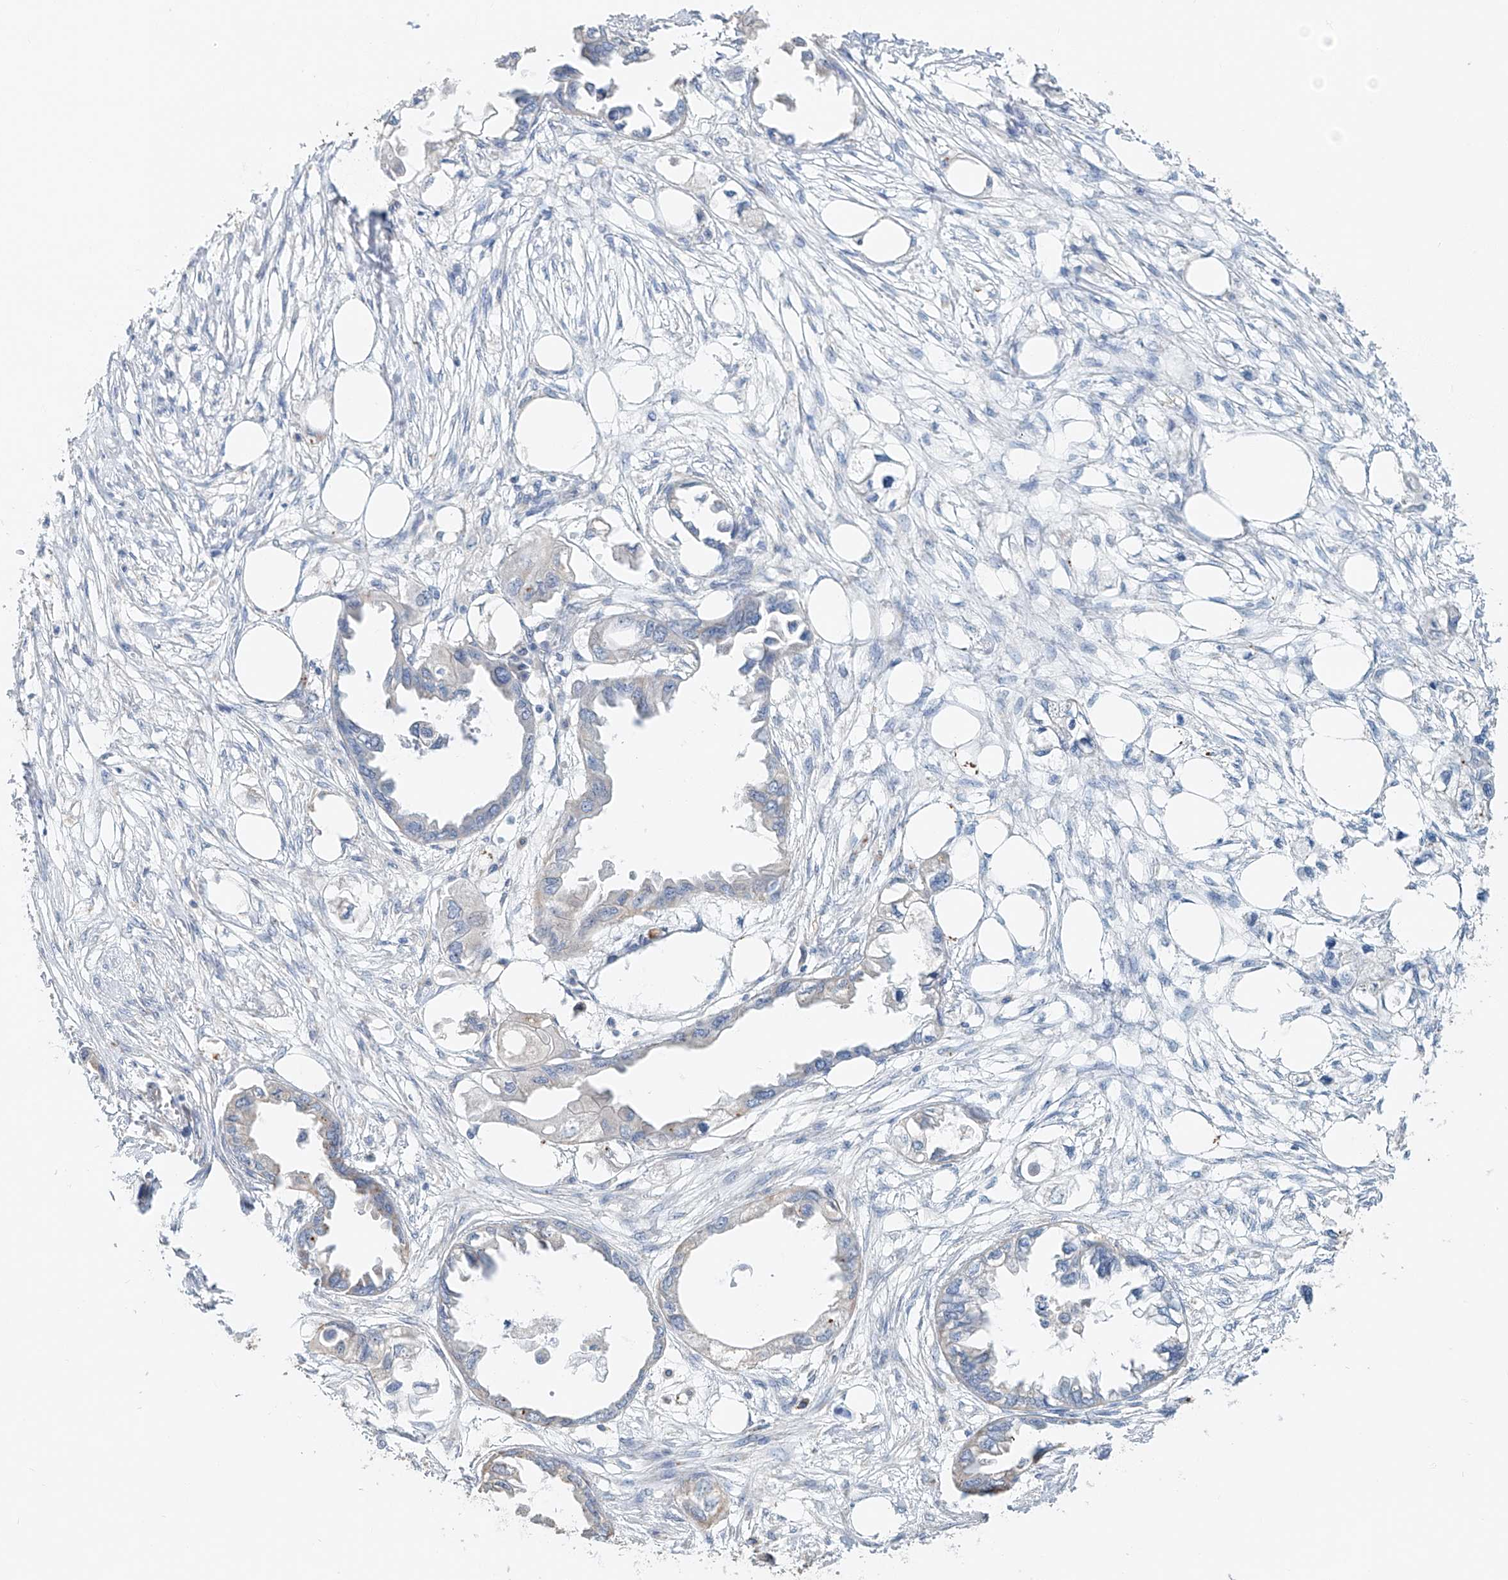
{"staining": {"intensity": "negative", "quantity": "none", "location": "none"}, "tissue": "endometrial cancer", "cell_type": "Tumor cells", "image_type": "cancer", "snomed": [{"axis": "morphology", "description": "Adenocarcinoma, NOS"}, {"axis": "morphology", "description": "Adenocarcinoma, metastatic, NOS"}, {"axis": "topography", "description": "Adipose tissue"}, {"axis": "topography", "description": "Endometrium"}], "caption": "High magnification brightfield microscopy of endometrial cancer stained with DAB (brown) and counterstained with hematoxylin (blue): tumor cells show no significant staining.", "gene": "TRIM47", "patient": {"sex": "female", "age": 67}}